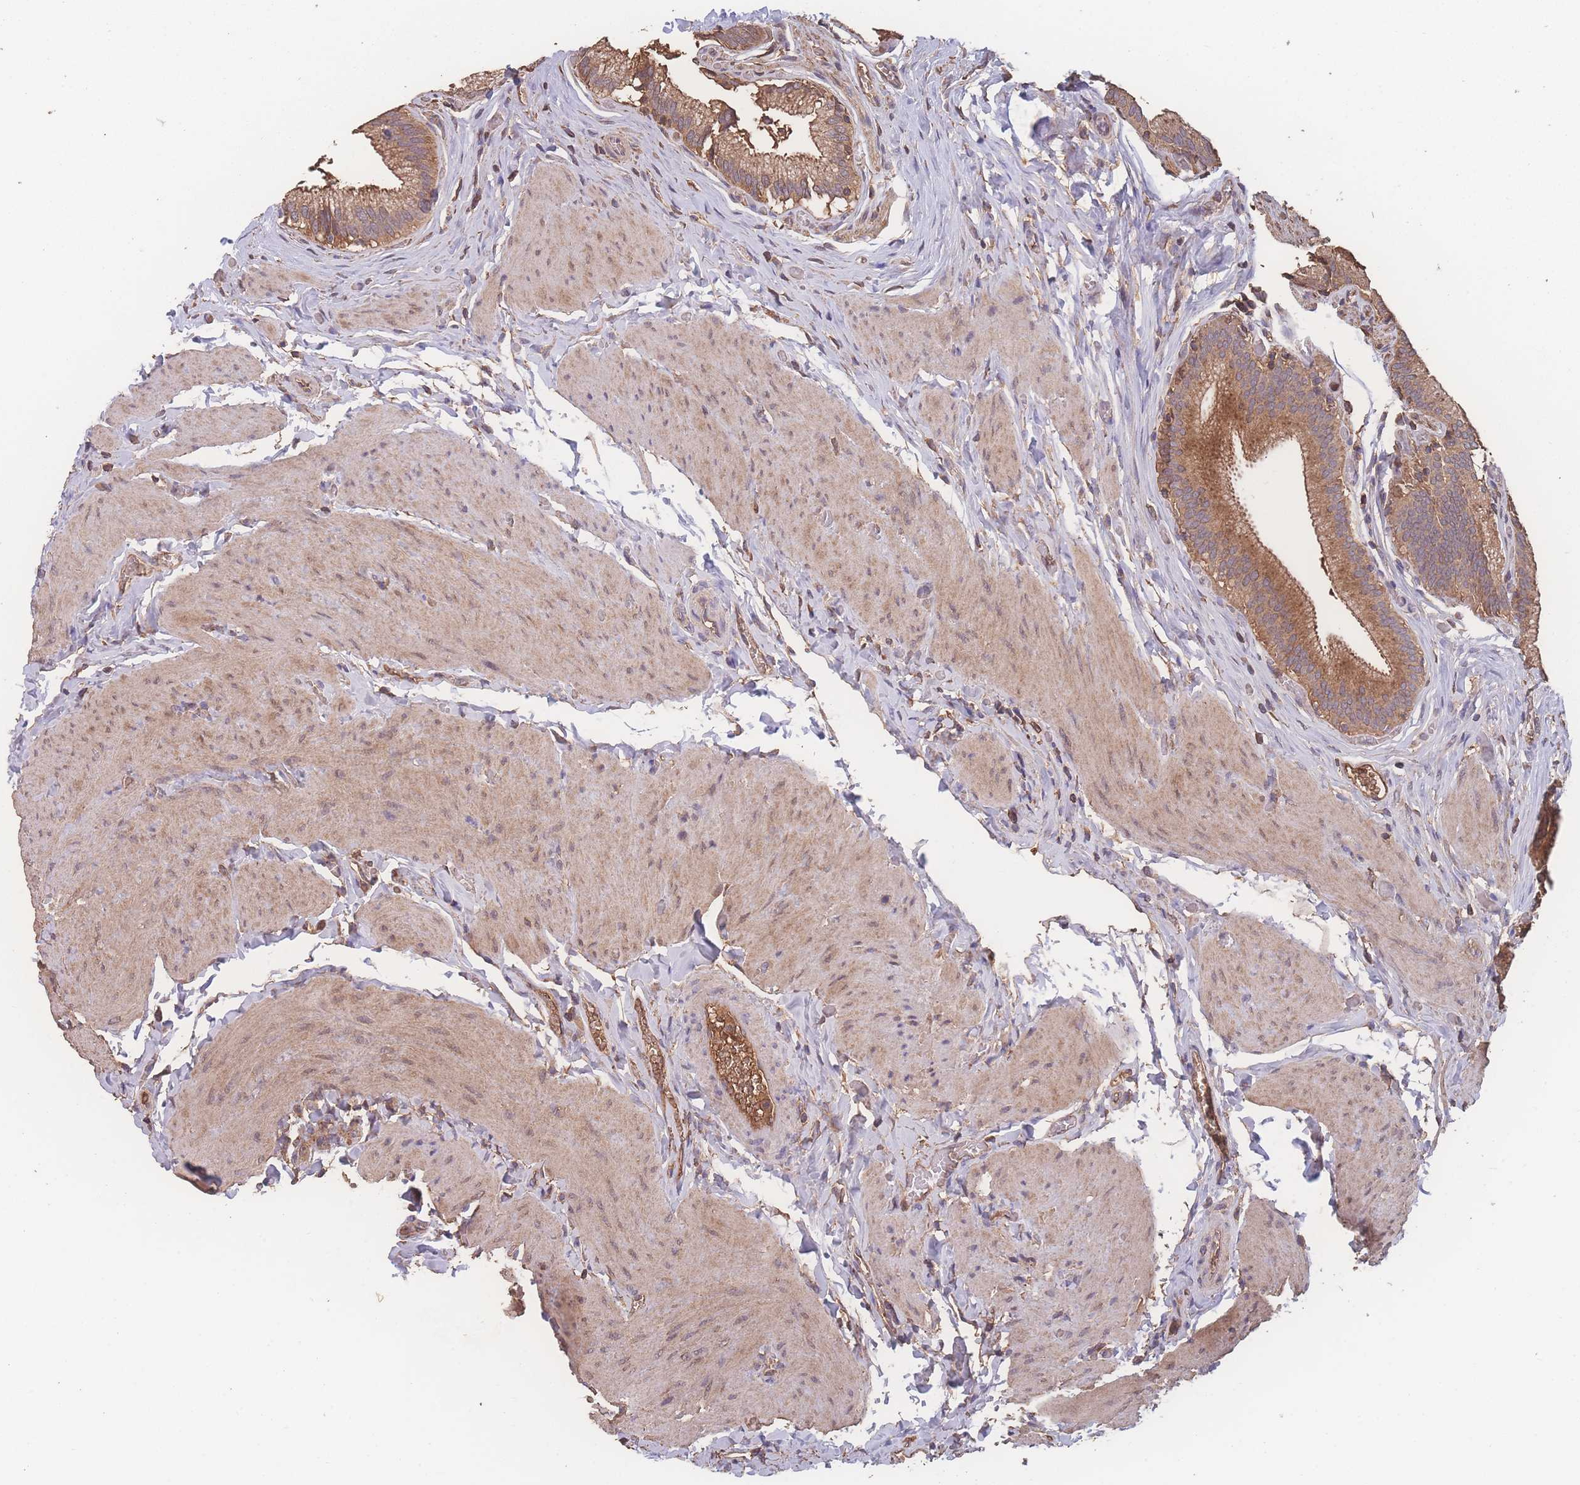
{"staining": {"intensity": "moderate", "quantity": ">75%", "location": "cytoplasmic/membranous"}, "tissue": "gallbladder", "cell_type": "Glandular cells", "image_type": "normal", "snomed": [{"axis": "morphology", "description": "Normal tissue, NOS"}, {"axis": "topography", "description": "Gallbladder"}, {"axis": "topography", "description": "Peripheral nerve tissue"}], "caption": "Protein expression by IHC displays moderate cytoplasmic/membranous staining in approximately >75% of glandular cells in benign gallbladder. Nuclei are stained in blue.", "gene": "ATXN10", "patient": {"sex": "male", "age": 17}}